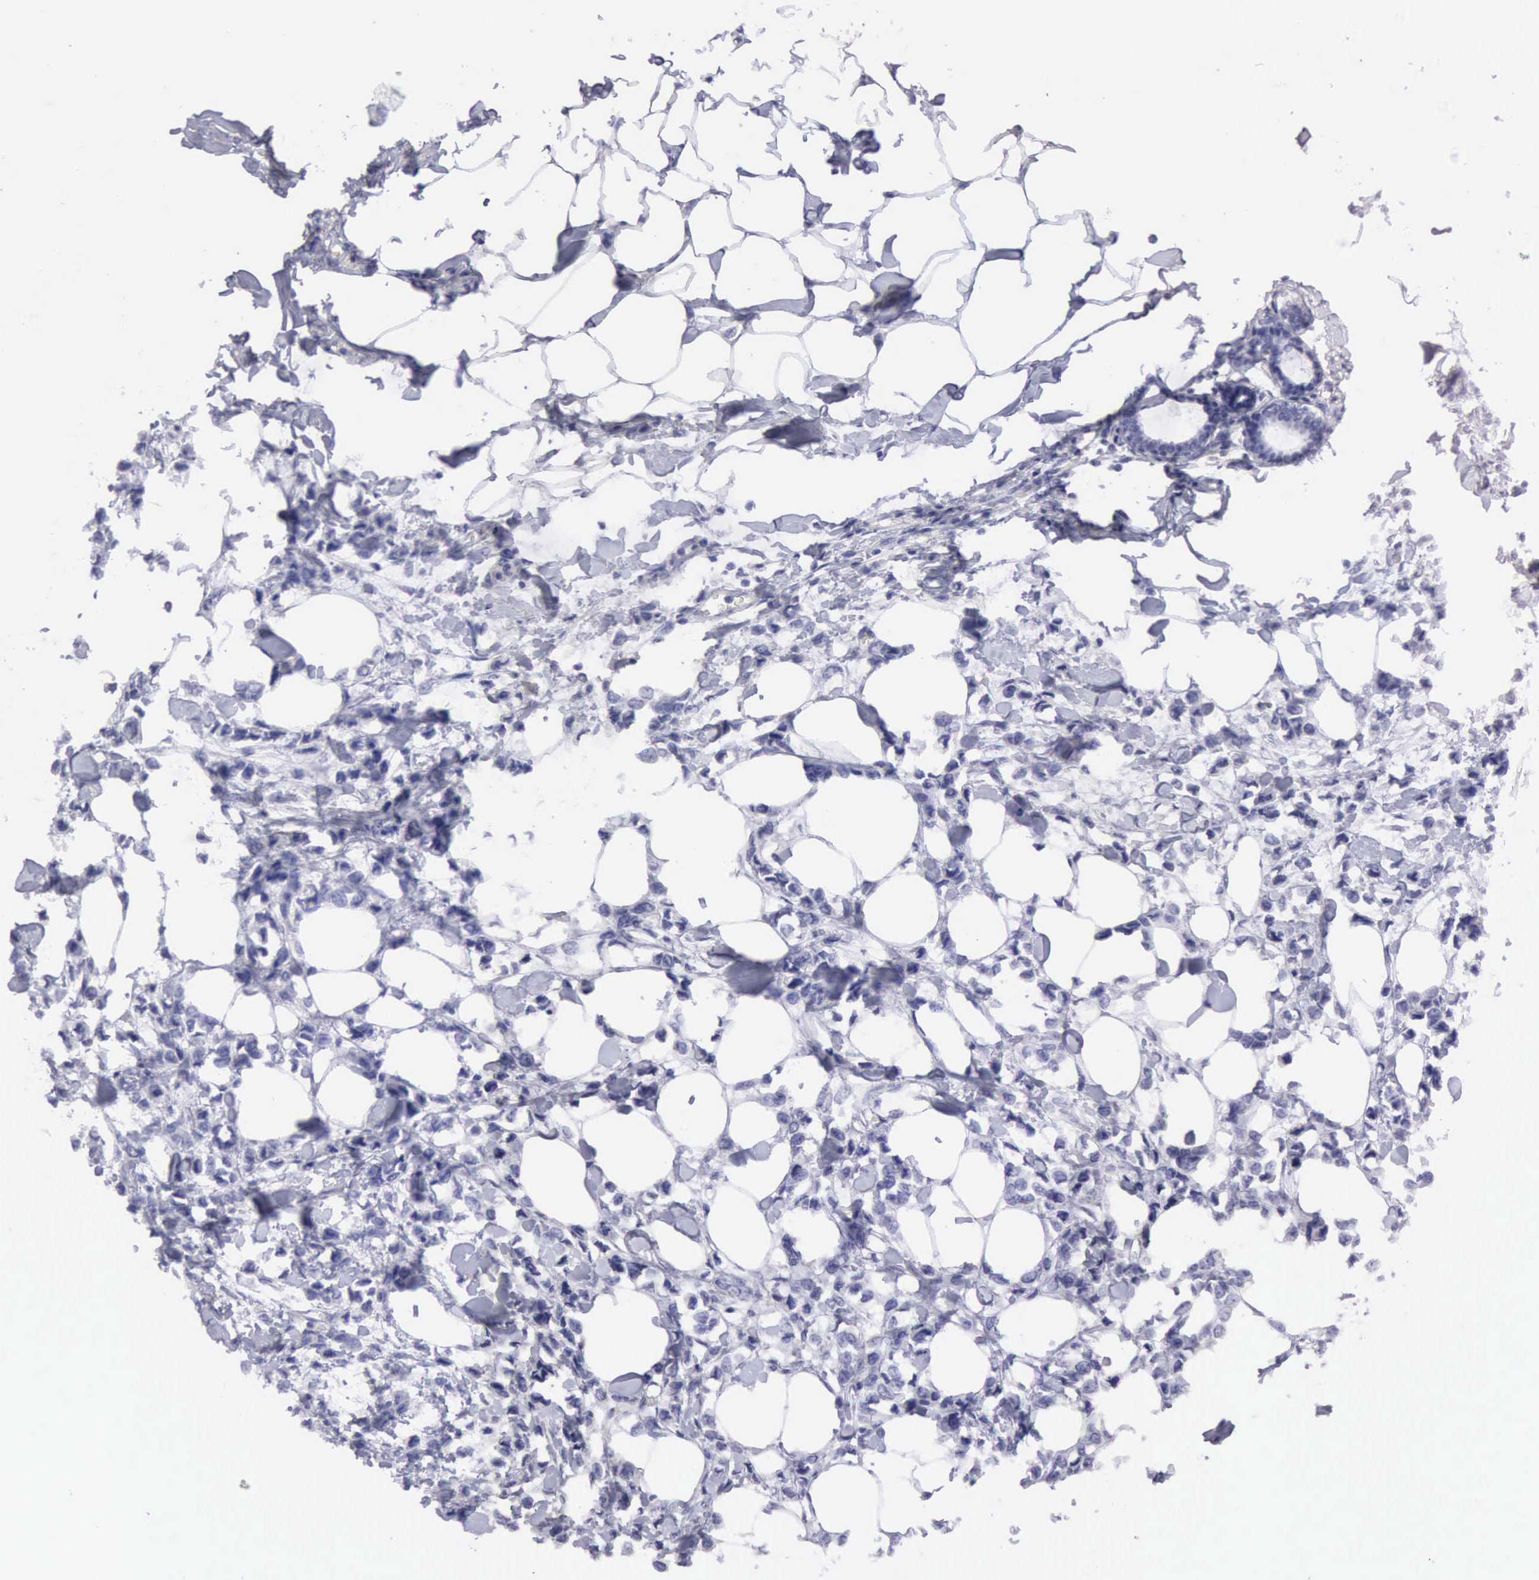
{"staining": {"intensity": "negative", "quantity": "none", "location": "none"}, "tissue": "breast cancer", "cell_type": "Tumor cells", "image_type": "cancer", "snomed": [{"axis": "morphology", "description": "Lobular carcinoma"}, {"axis": "topography", "description": "Breast"}], "caption": "Immunohistochemical staining of breast cancer reveals no significant expression in tumor cells. (Stains: DAB immunohistochemistry (IHC) with hematoxylin counter stain, Microscopy: brightfield microscopy at high magnification).", "gene": "TFRC", "patient": {"sex": "female", "age": 51}}